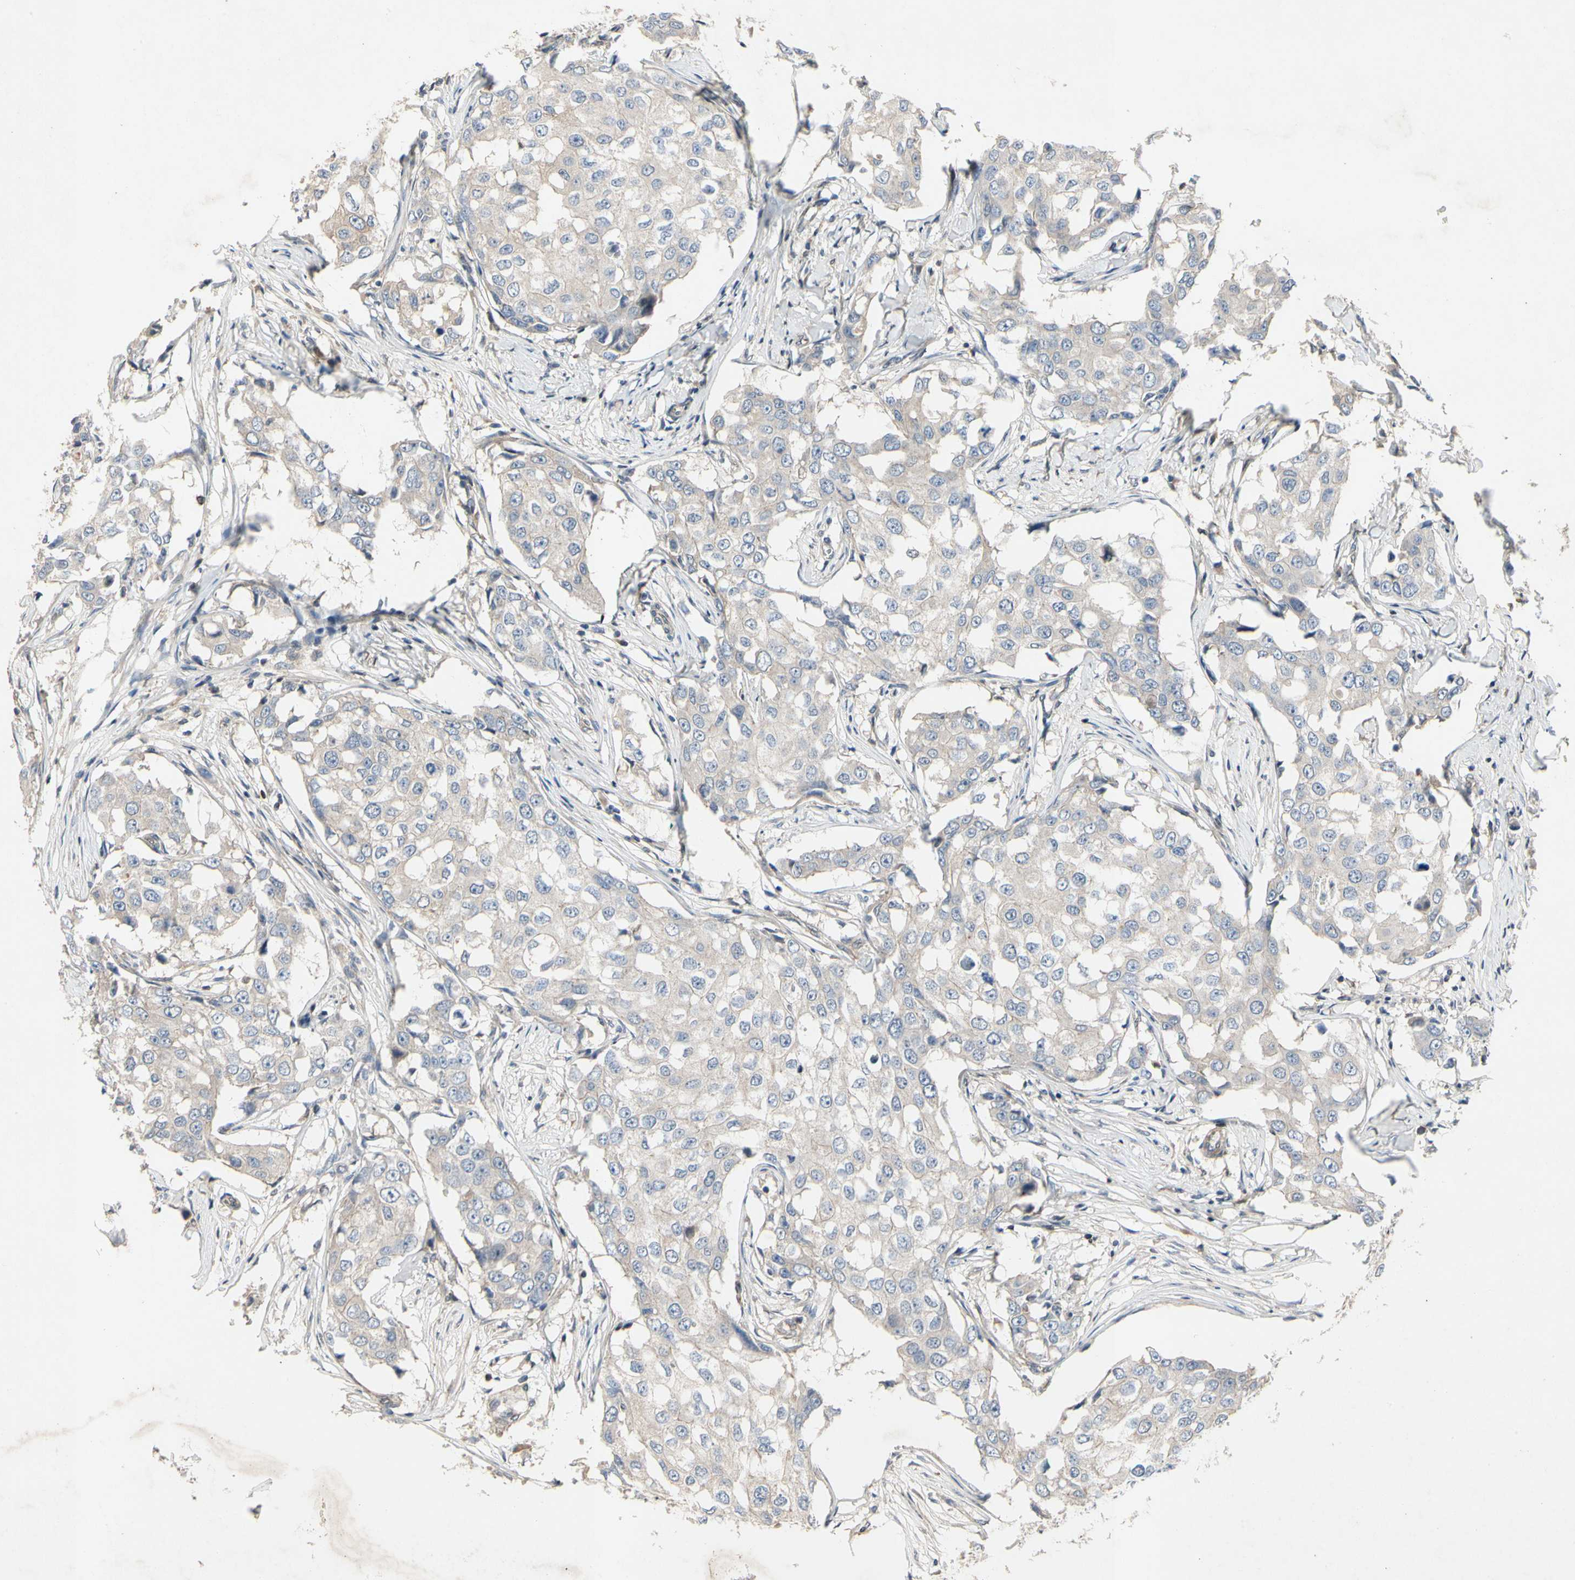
{"staining": {"intensity": "weak", "quantity": "<25%", "location": "cytoplasmic/membranous"}, "tissue": "breast cancer", "cell_type": "Tumor cells", "image_type": "cancer", "snomed": [{"axis": "morphology", "description": "Duct carcinoma"}, {"axis": "topography", "description": "Breast"}], "caption": "Immunohistochemical staining of breast infiltrating ductal carcinoma exhibits no significant staining in tumor cells.", "gene": "CRTAC1", "patient": {"sex": "female", "age": 27}}